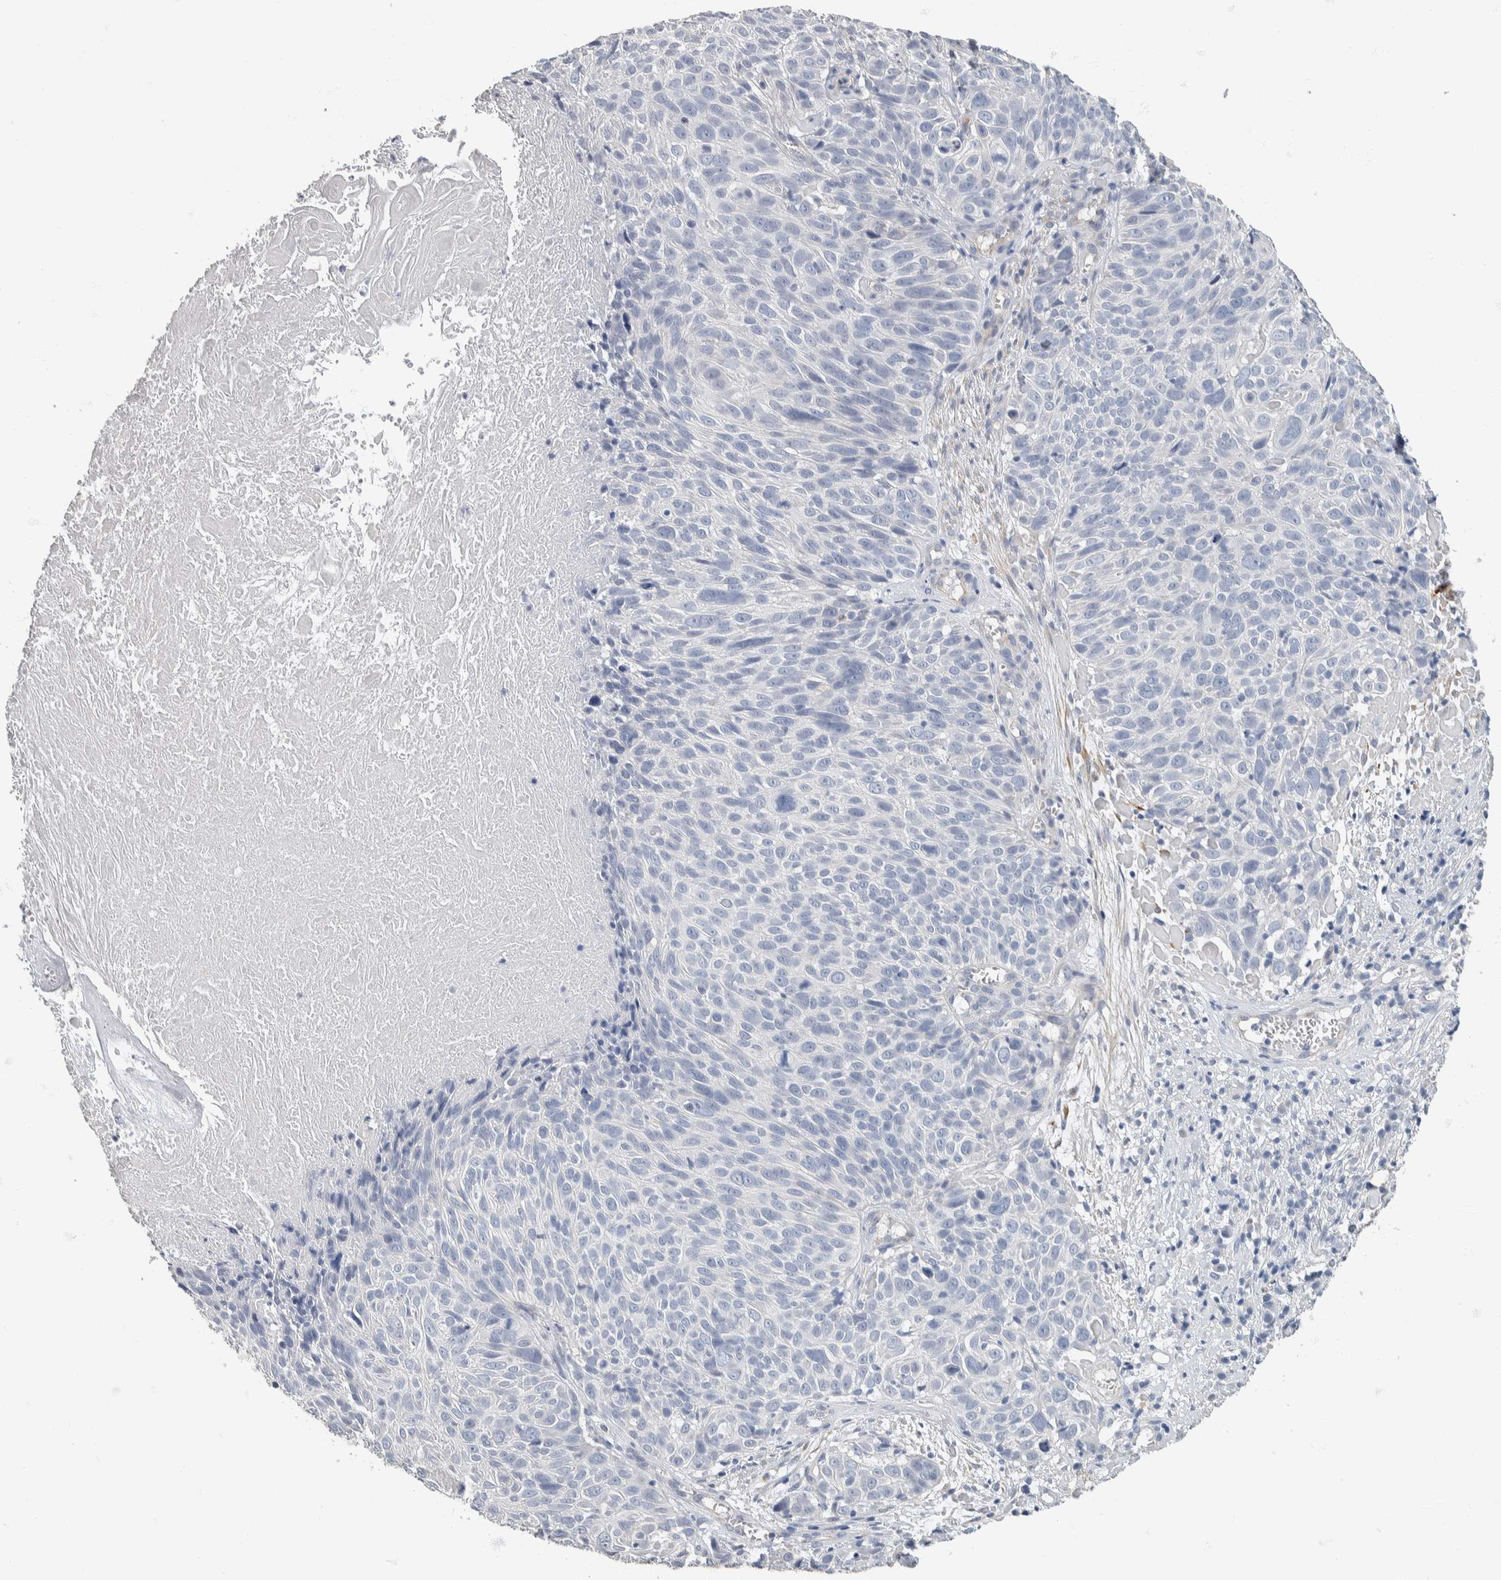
{"staining": {"intensity": "negative", "quantity": "none", "location": "none"}, "tissue": "cervical cancer", "cell_type": "Tumor cells", "image_type": "cancer", "snomed": [{"axis": "morphology", "description": "Squamous cell carcinoma, NOS"}, {"axis": "topography", "description": "Cervix"}], "caption": "IHC histopathology image of neoplastic tissue: cervical cancer (squamous cell carcinoma) stained with DAB (3,3'-diaminobenzidine) reveals no significant protein positivity in tumor cells. Nuclei are stained in blue.", "gene": "NEFM", "patient": {"sex": "female", "age": 74}}